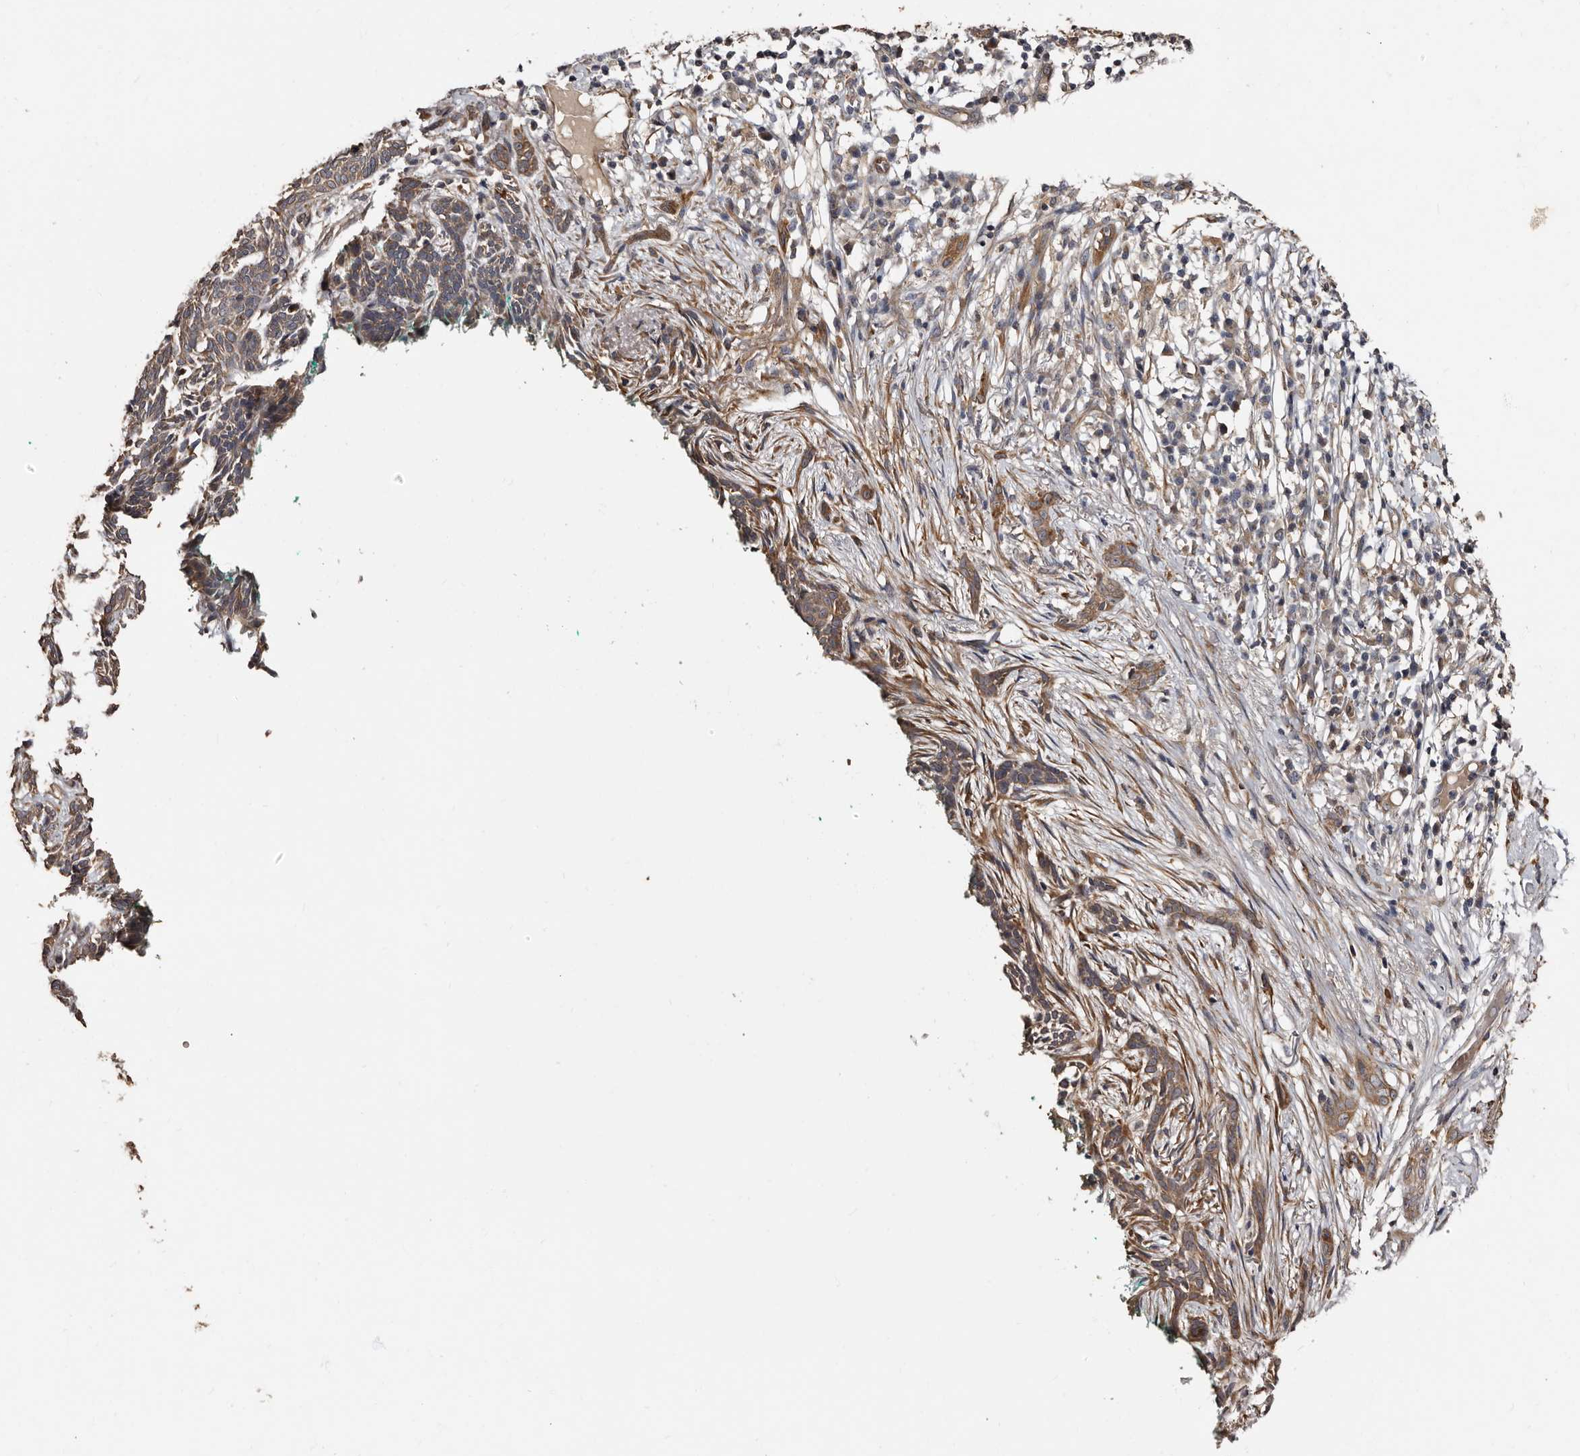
{"staining": {"intensity": "moderate", "quantity": ">75%", "location": "cytoplasmic/membranous"}, "tissue": "skin cancer", "cell_type": "Tumor cells", "image_type": "cancer", "snomed": [{"axis": "morphology", "description": "Basal cell carcinoma"}, {"axis": "morphology", "description": "Adnexal tumor, benign"}, {"axis": "topography", "description": "Skin"}], "caption": "The photomicrograph reveals a brown stain indicating the presence of a protein in the cytoplasmic/membranous of tumor cells in skin cancer. (IHC, brightfield microscopy, high magnification).", "gene": "TBC1D22B", "patient": {"sex": "female", "age": 42}}